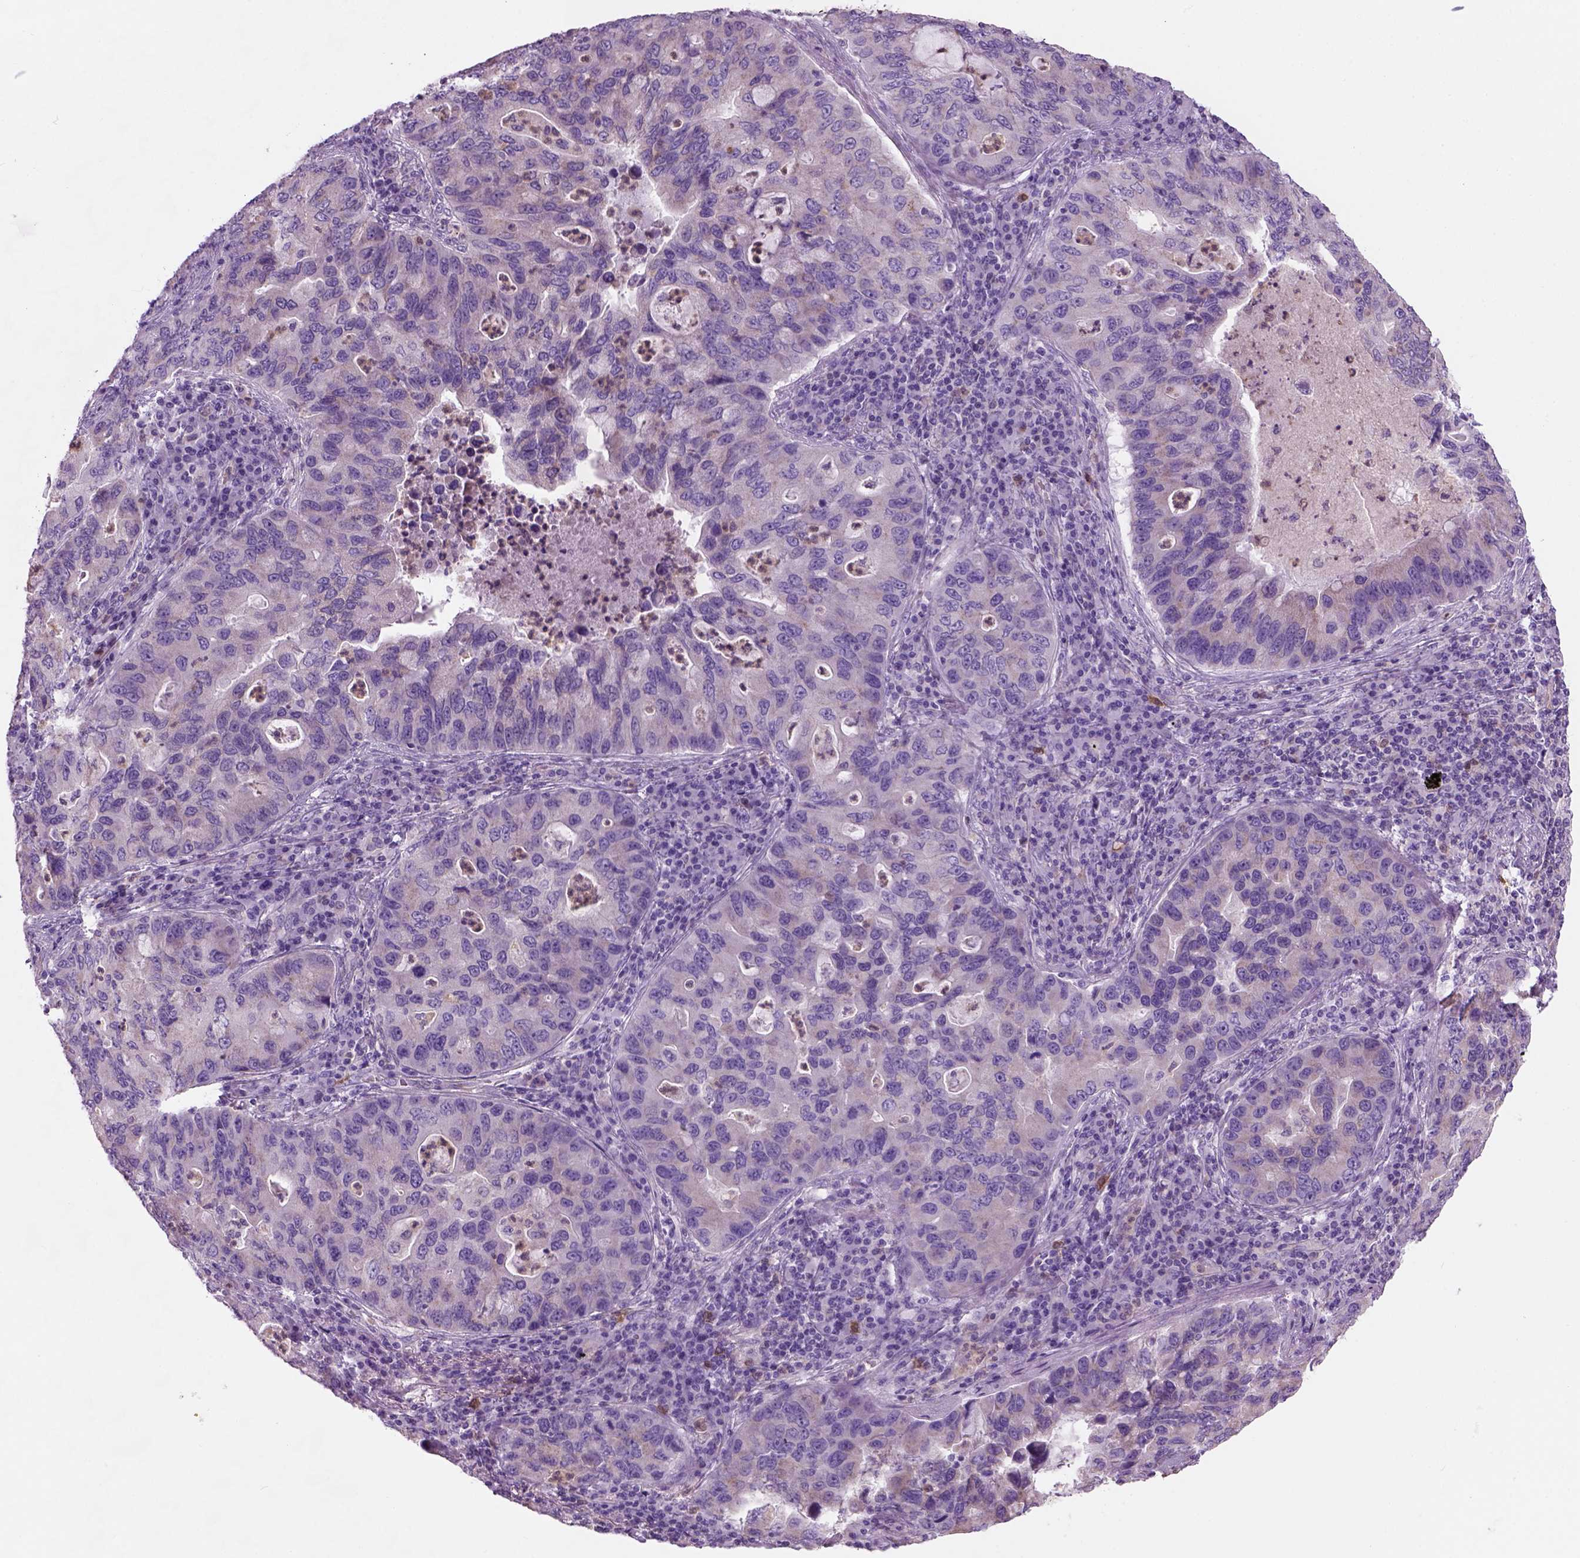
{"staining": {"intensity": "negative", "quantity": "none", "location": "none"}, "tissue": "lung cancer", "cell_type": "Tumor cells", "image_type": "cancer", "snomed": [{"axis": "morphology", "description": "Adenocarcinoma, NOS"}, {"axis": "morphology", "description": "Adenocarcinoma, metastatic, NOS"}, {"axis": "topography", "description": "Lymph node"}, {"axis": "topography", "description": "Lung"}], "caption": "This is a histopathology image of IHC staining of lung adenocarcinoma, which shows no positivity in tumor cells.", "gene": "CD84", "patient": {"sex": "female", "age": 54}}